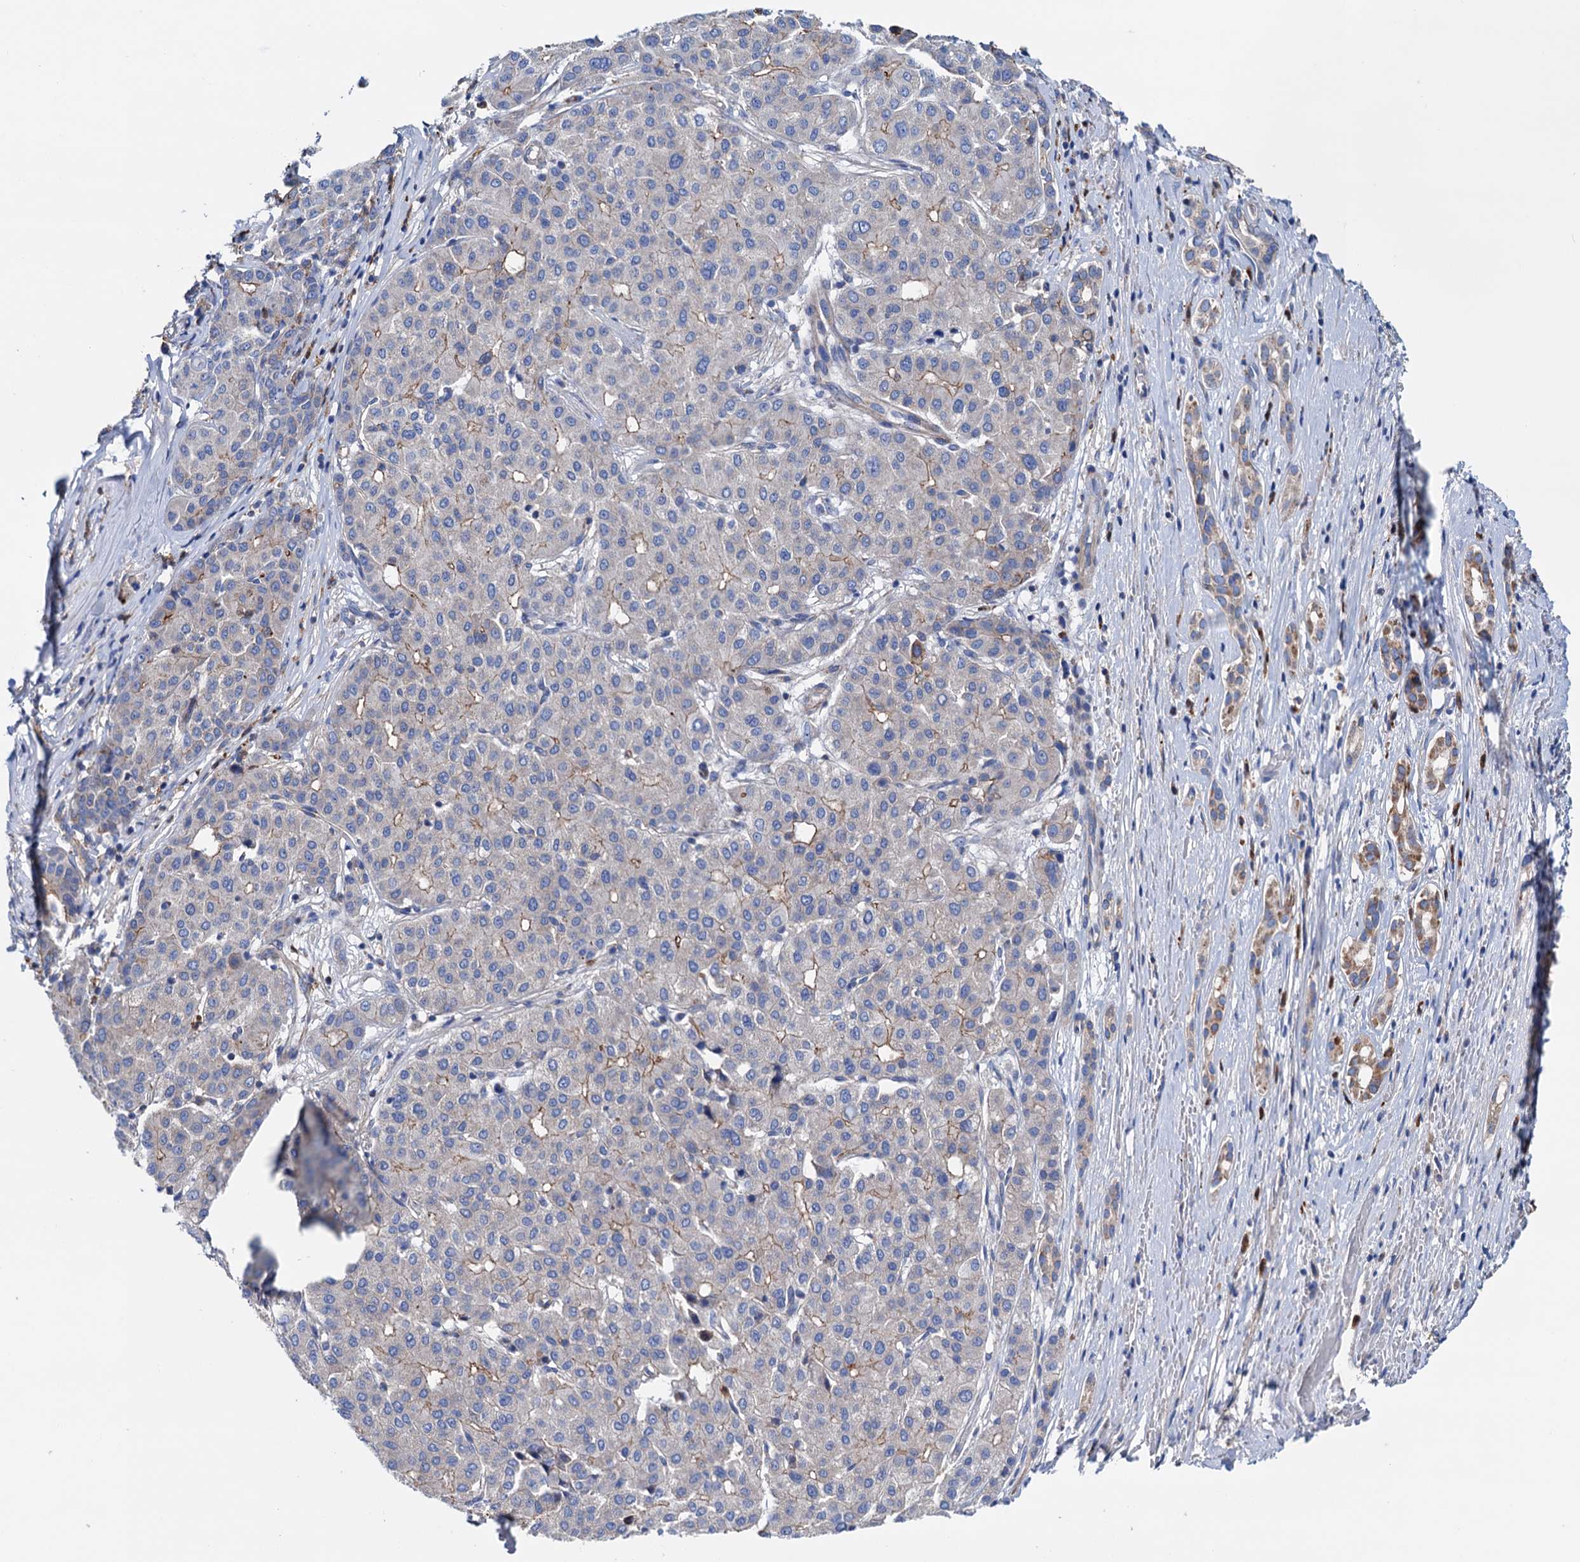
{"staining": {"intensity": "weak", "quantity": "<25%", "location": "cytoplasmic/membranous"}, "tissue": "liver cancer", "cell_type": "Tumor cells", "image_type": "cancer", "snomed": [{"axis": "morphology", "description": "Carcinoma, Hepatocellular, NOS"}, {"axis": "topography", "description": "Liver"}], "caption": "Micrograph shows no significant protein staining in tumor cells of liver hepatocellular carcinoma. The staining is performed using DAB brown chromogen with nuclei counter-stained in using hematoxylin.", "gene": "RASSF9", "patient": {"sex": "male", "age": 65}}